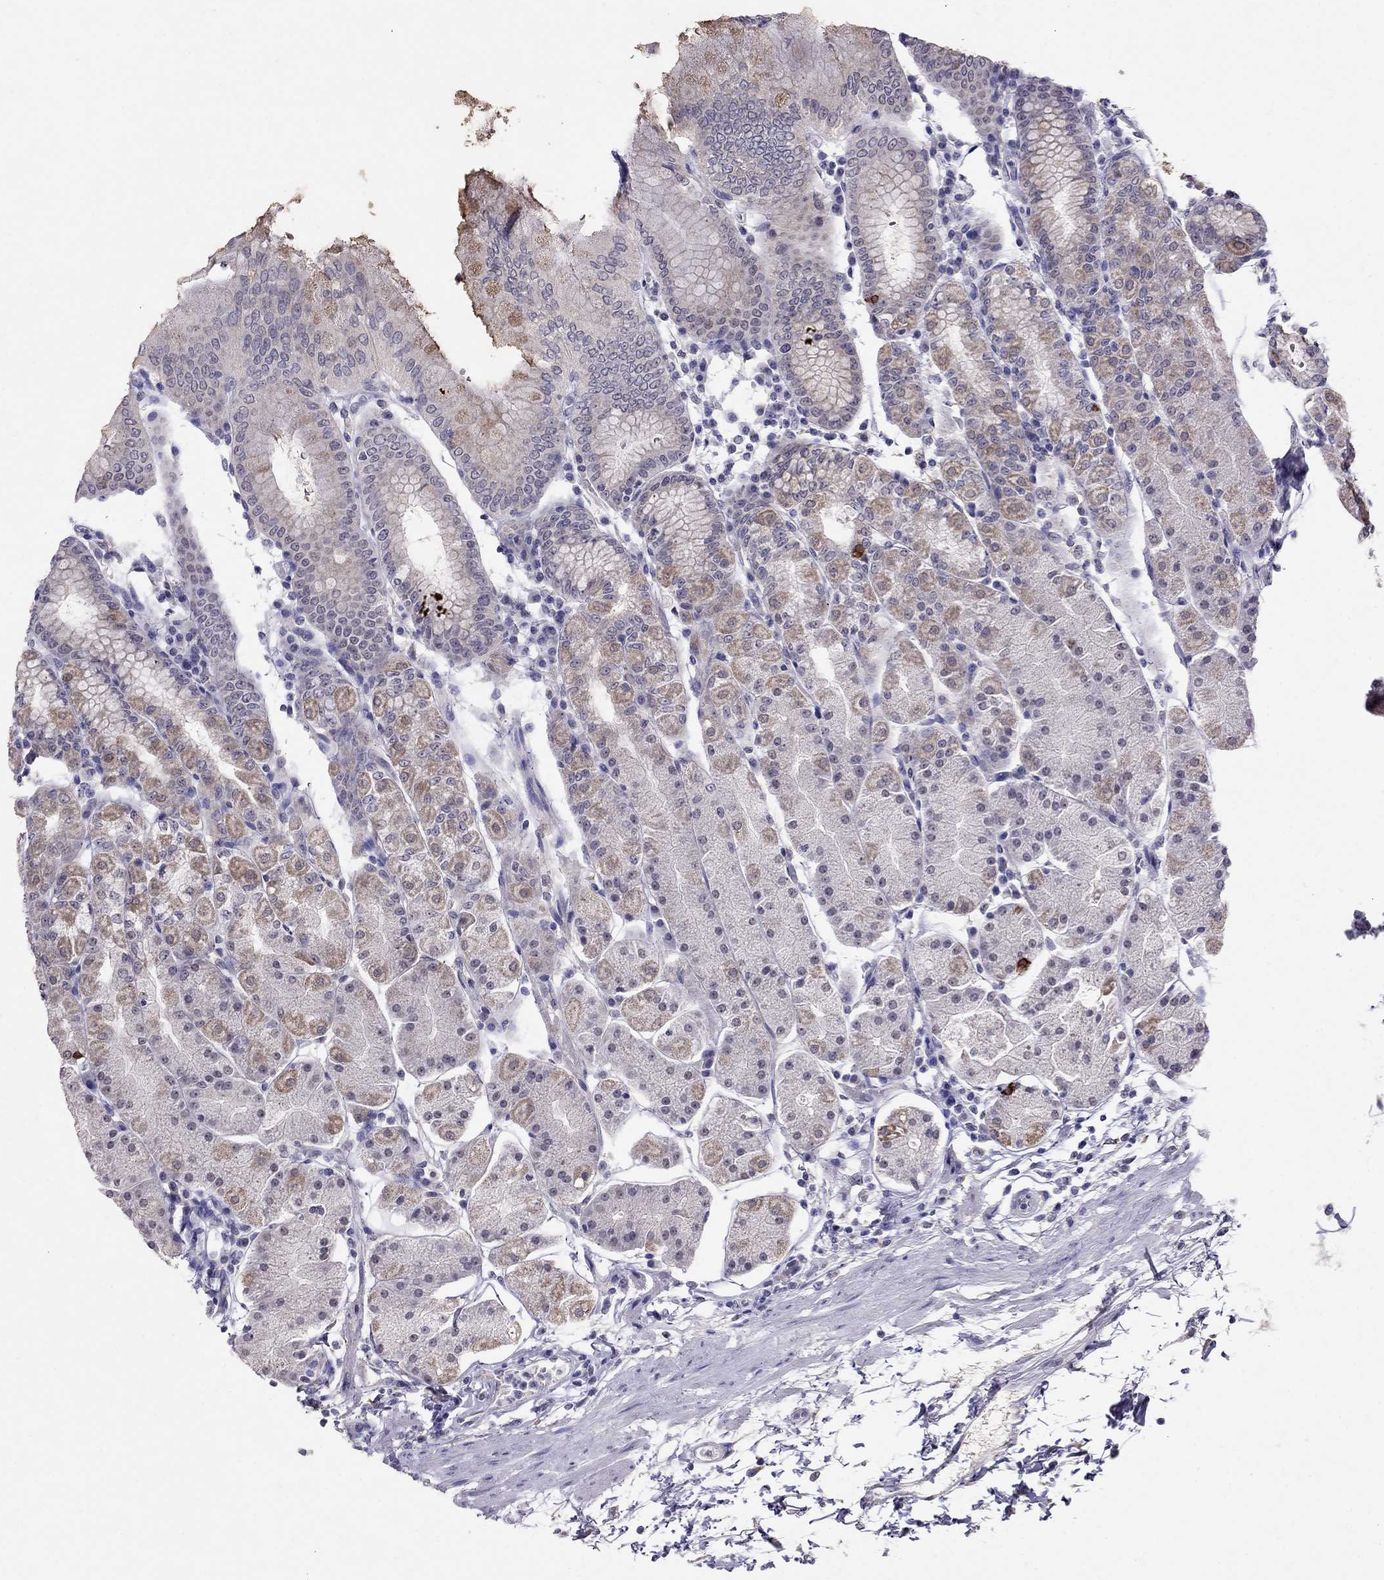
{"staining": {"intensity": "negative", "quantity": "none", "location": "none"}, "tissue": "stomach", "cell_type": "Glandular cells", "image_type": "normal", "snomed": [{"axis": "morphology", "description": "Normal tissue, NOS"}, {"axis": "topography", "description": "Stomach"}], "caption": "This is an immunohistochemistry photomicrograph of unremarkable stomach. There is no staining in glandular cells.", "gene": "MYO3B", "patient": {"sex": "male", "age": 54}}